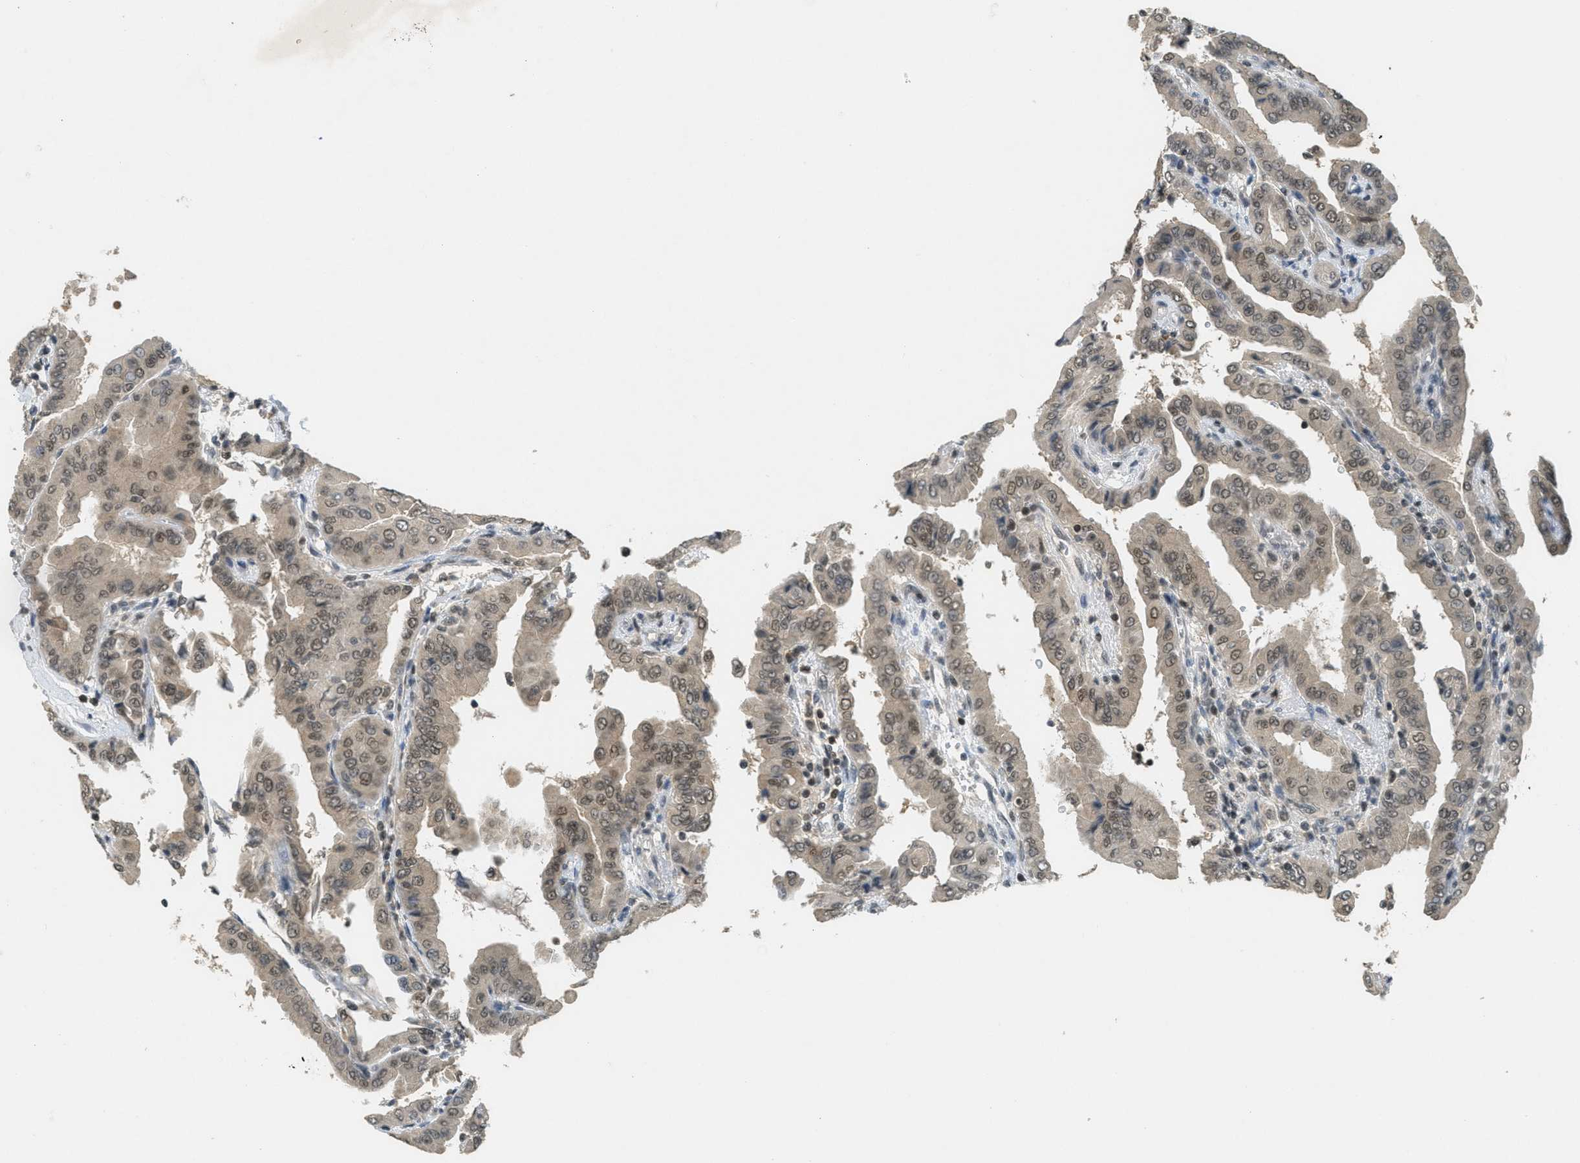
{"staining": {"intensity": "weak", "quantity": ">75%", "location": "cytoplasmic/membranous,nuclear"}, "tissue": "thyroid cancer", "cell_type": "Tumor cells", "image_type": "cancer", "snomed": [{"axis": "morphology", "description": "Papillary adenocarcinoma, NOS"}, {"axis": "topography", "description": "Thyroid gland"}], "caption": "Immunohistochemistry (IHC) micrograph of human papillary adenocarcinoma (thyroid) stained for a protein (brown), which displays low levels of weak cytoplasmic/membranous and nuclear staining in approximately >75% of tumor cells.", "gene": "DNAJB1", "patient": {"sex": "male", "age": 33}}